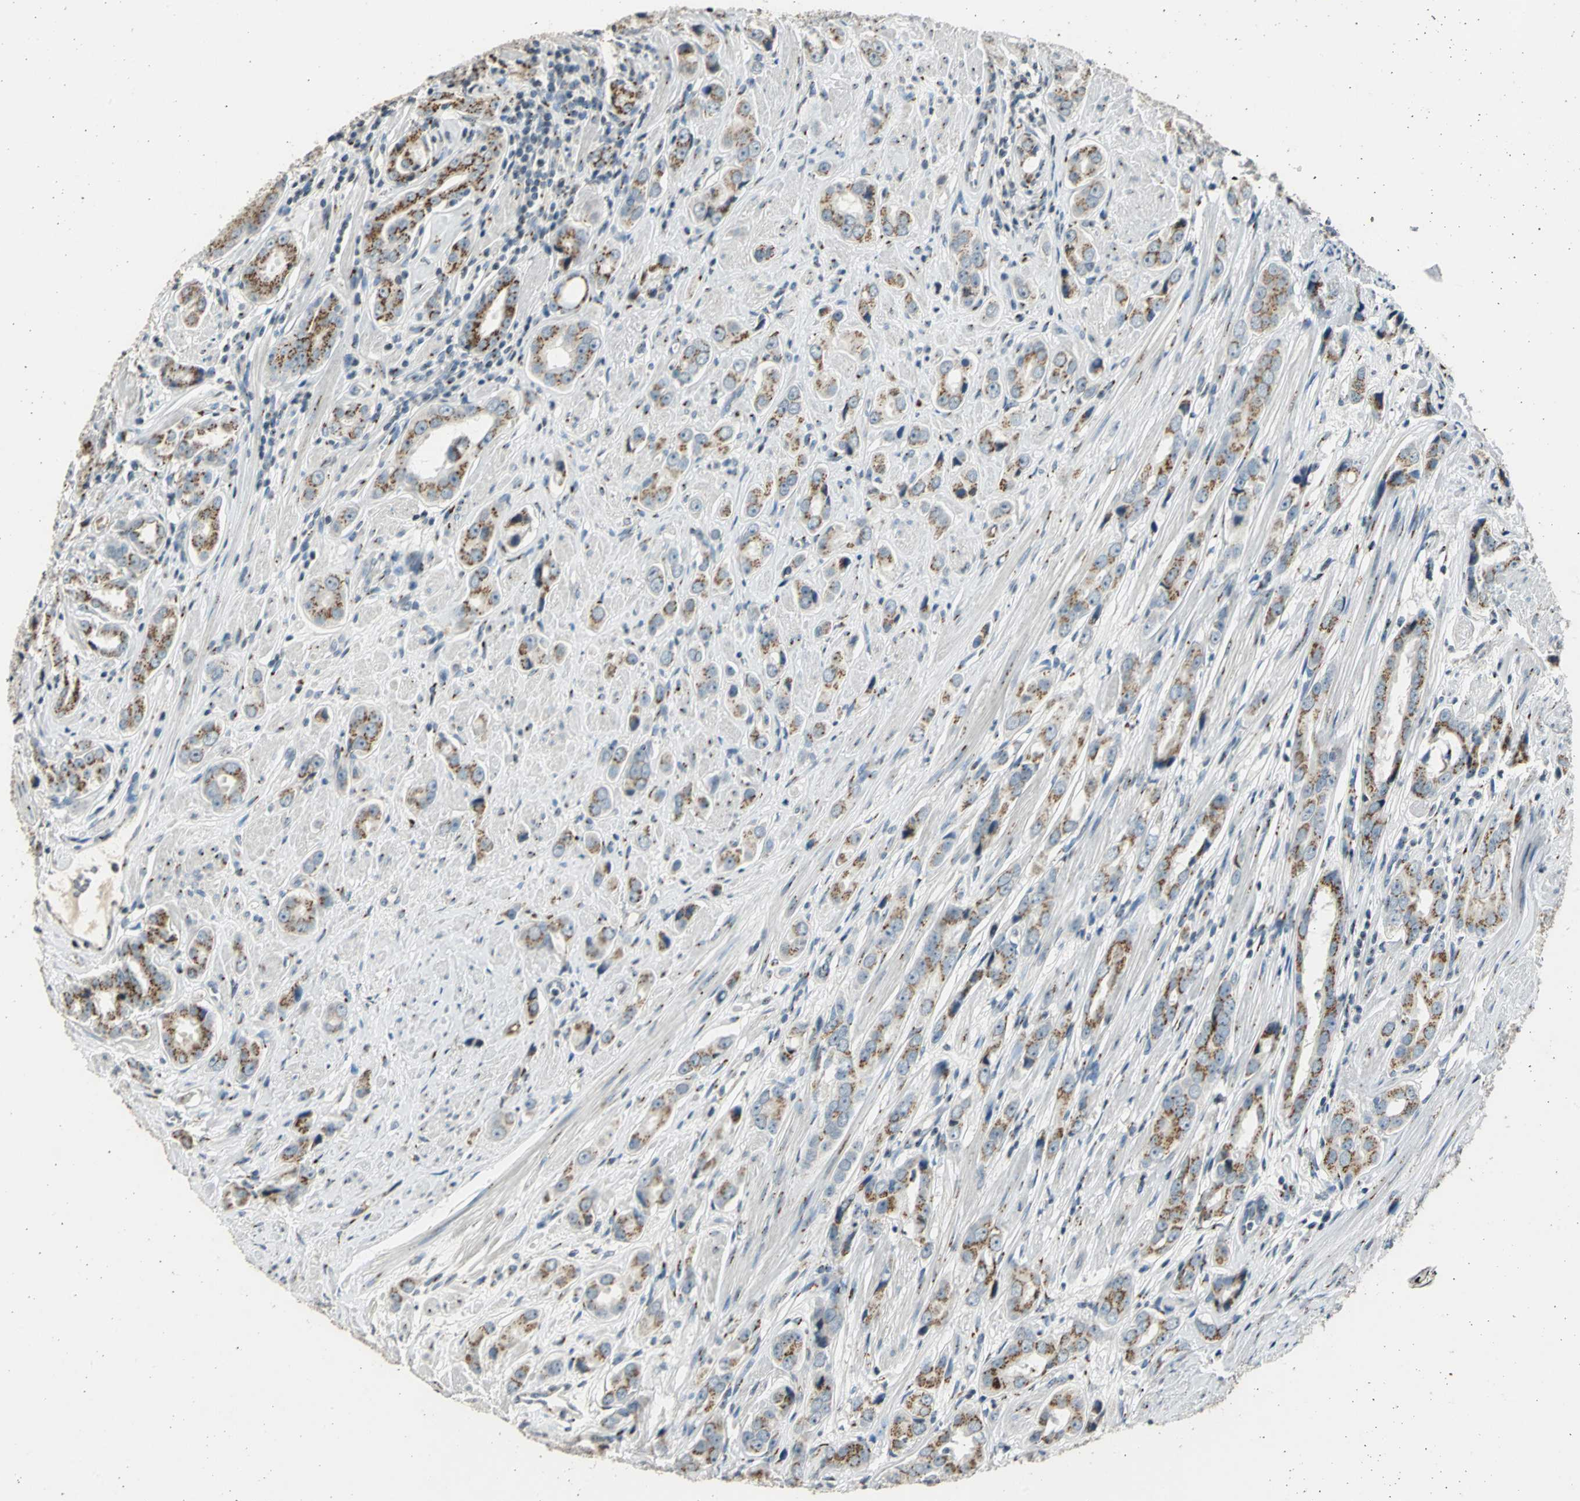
{"staining": {"intensity": "moderate", "quantity": "25%-75%", "location": "cytoplasmic/membranous"}, "tissue": "prostate cancer", "cell_type": "Tumor cells", "image_type": "cancer", "snomed": [{"axis": "morphology", "description": "Adenocarcinoma, Medium grade"}, {"axis": "topography", "description": "Prostate"}], "caption": "The histopathology image reveals a brown stain indicating the presence of a protein in the cytoplasmic/membranous of tumor cells in prostate medium-grade adenocarcinoma.", "gene": "TMEM115", "patient": {"sex": "male", "age": 53}}